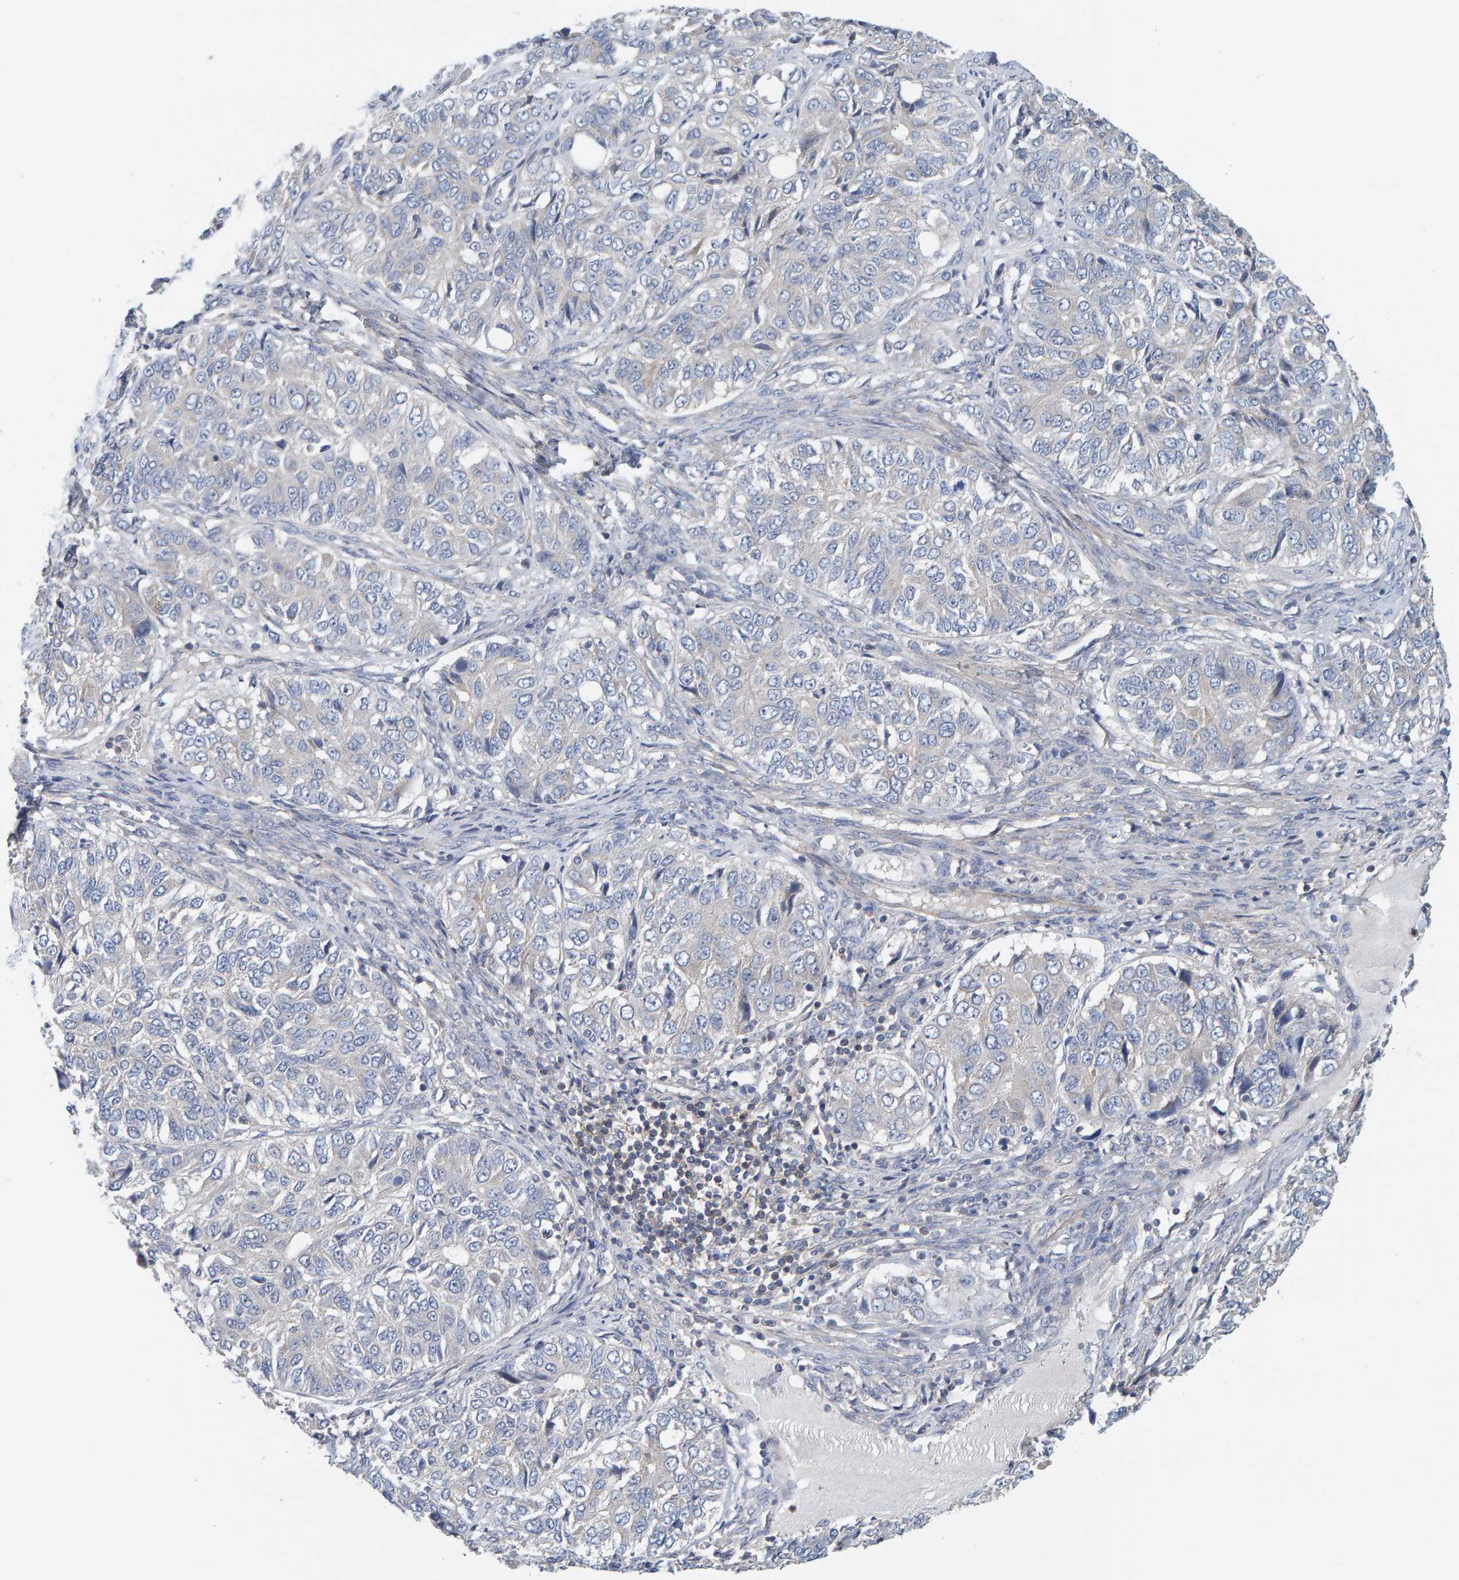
{"staining": {"intensity": "negative", "quantity": "none", "location": "none"}, "tissue": "ovarian cancer", "cell_type": "Tumor cells", "image_type": "cancer", "snomed": [{"axis": "morphology", "description": "Carcinoma, endometroid"}, {"axis": "topography", "description": "Ovary"}], "caption": "An immunohistochemistry (IHC) histopathology image of ovarian endometroid carcinoma is shown. There is no staining in tumor cells of ovarian endometroid carcinoma. (Brightfield microscopy of DAB (3,3'-diaminobenzidine) immunohistochemistry at high magnification).", "gene": "CCM2", "patient": {"sex": "female", "age": 51}}